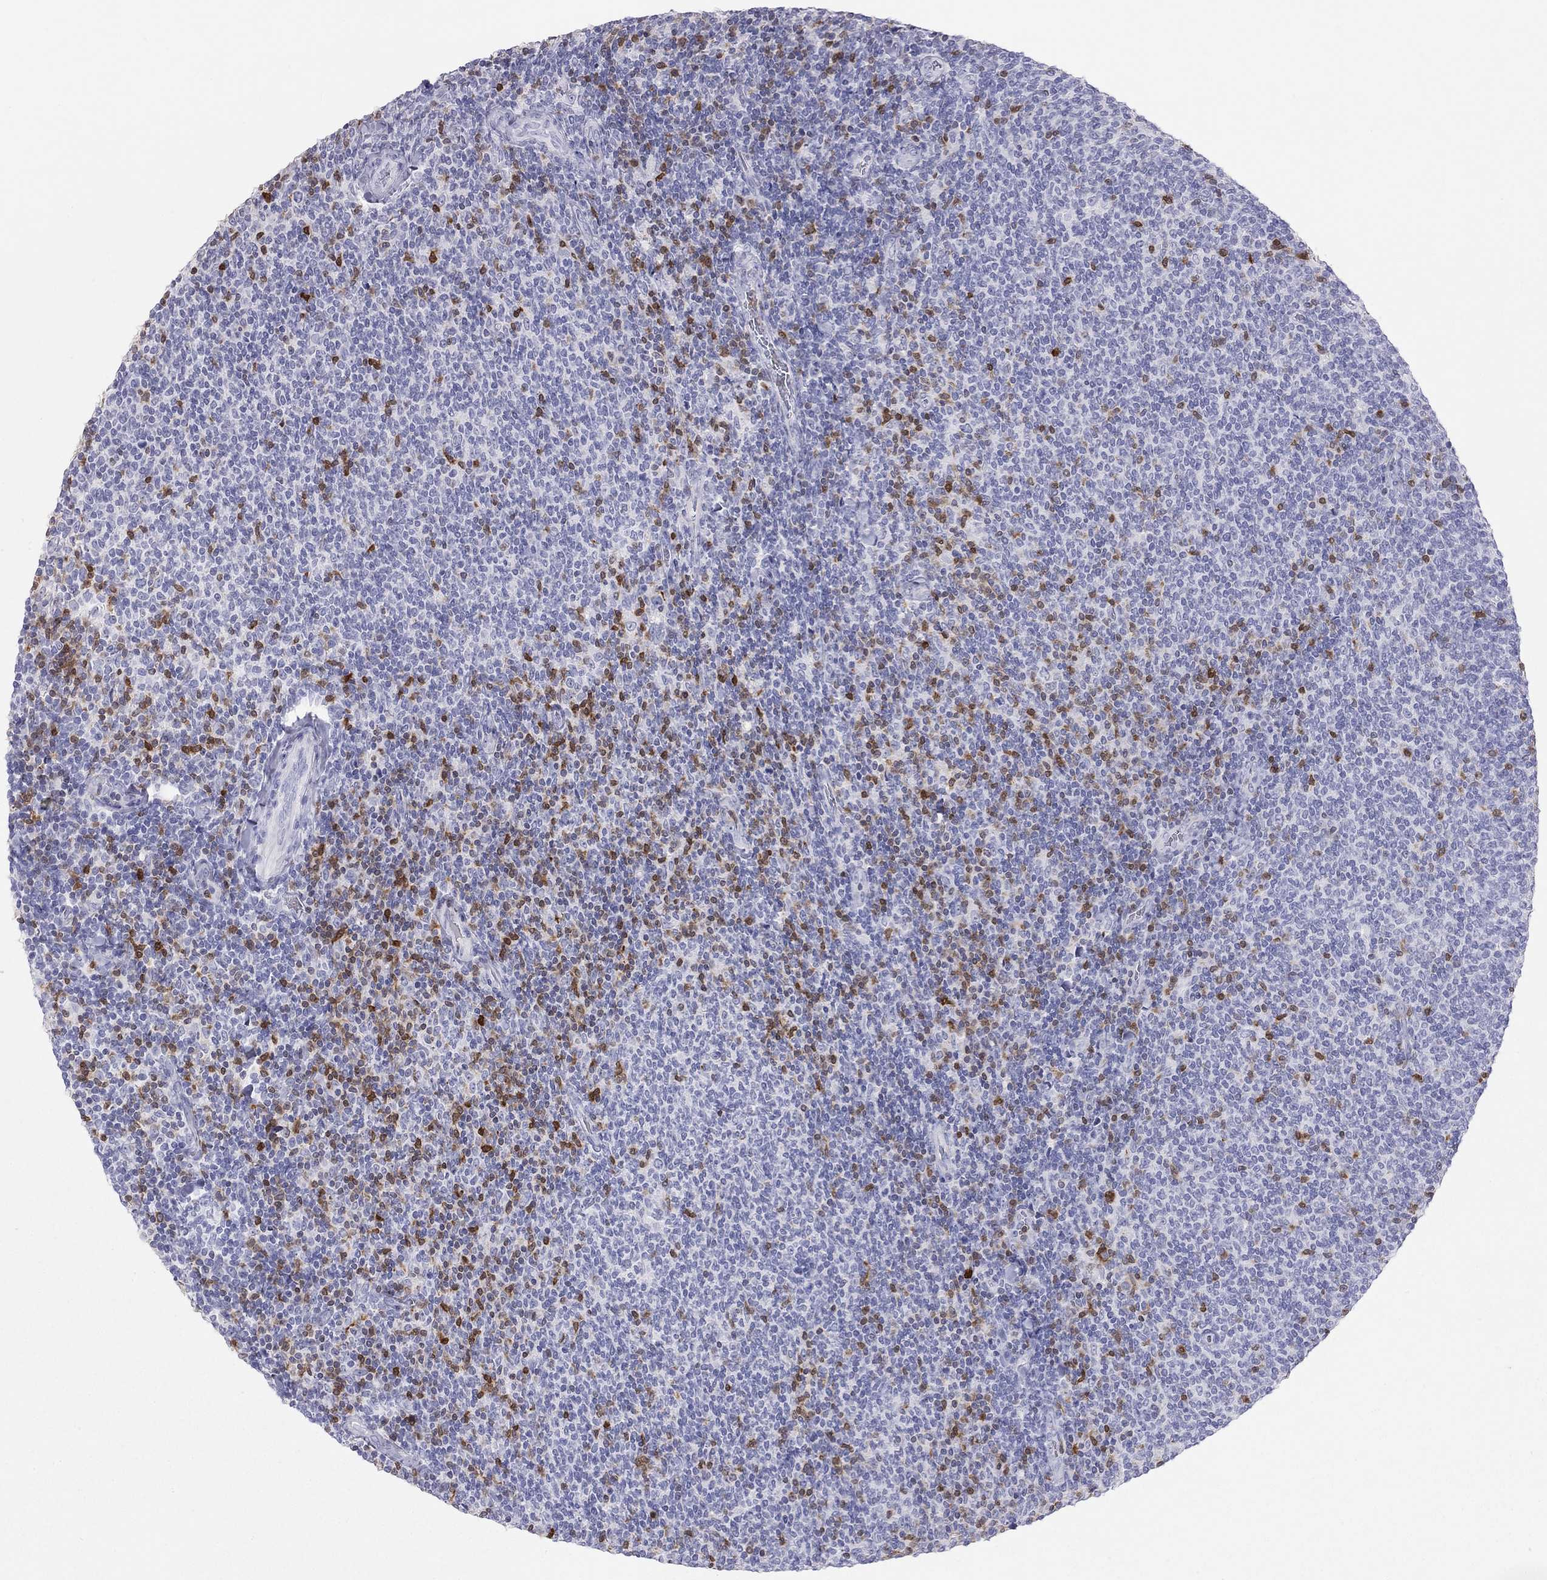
{"staining": {"intensity": "negative", "quantity": "none", "location": "none"}, "tissue": "lymphoma", "cell_type": "Tumor cells", "image_type": "cancer", "snomed": [{"axis": "morphology", "description": "Malignant lymphoma, non-Hodgkin's type, Low grade"}, {"axis": "topography", "description": "Lymph node"}], "caption": "A high-resolution histopathology image shows immunohistochemistry staining of lymphoma, which exhibits no significant expression in tumor cells.", "gene": "SH2D2A", "patient": {"sex": "male", "age": 52}}